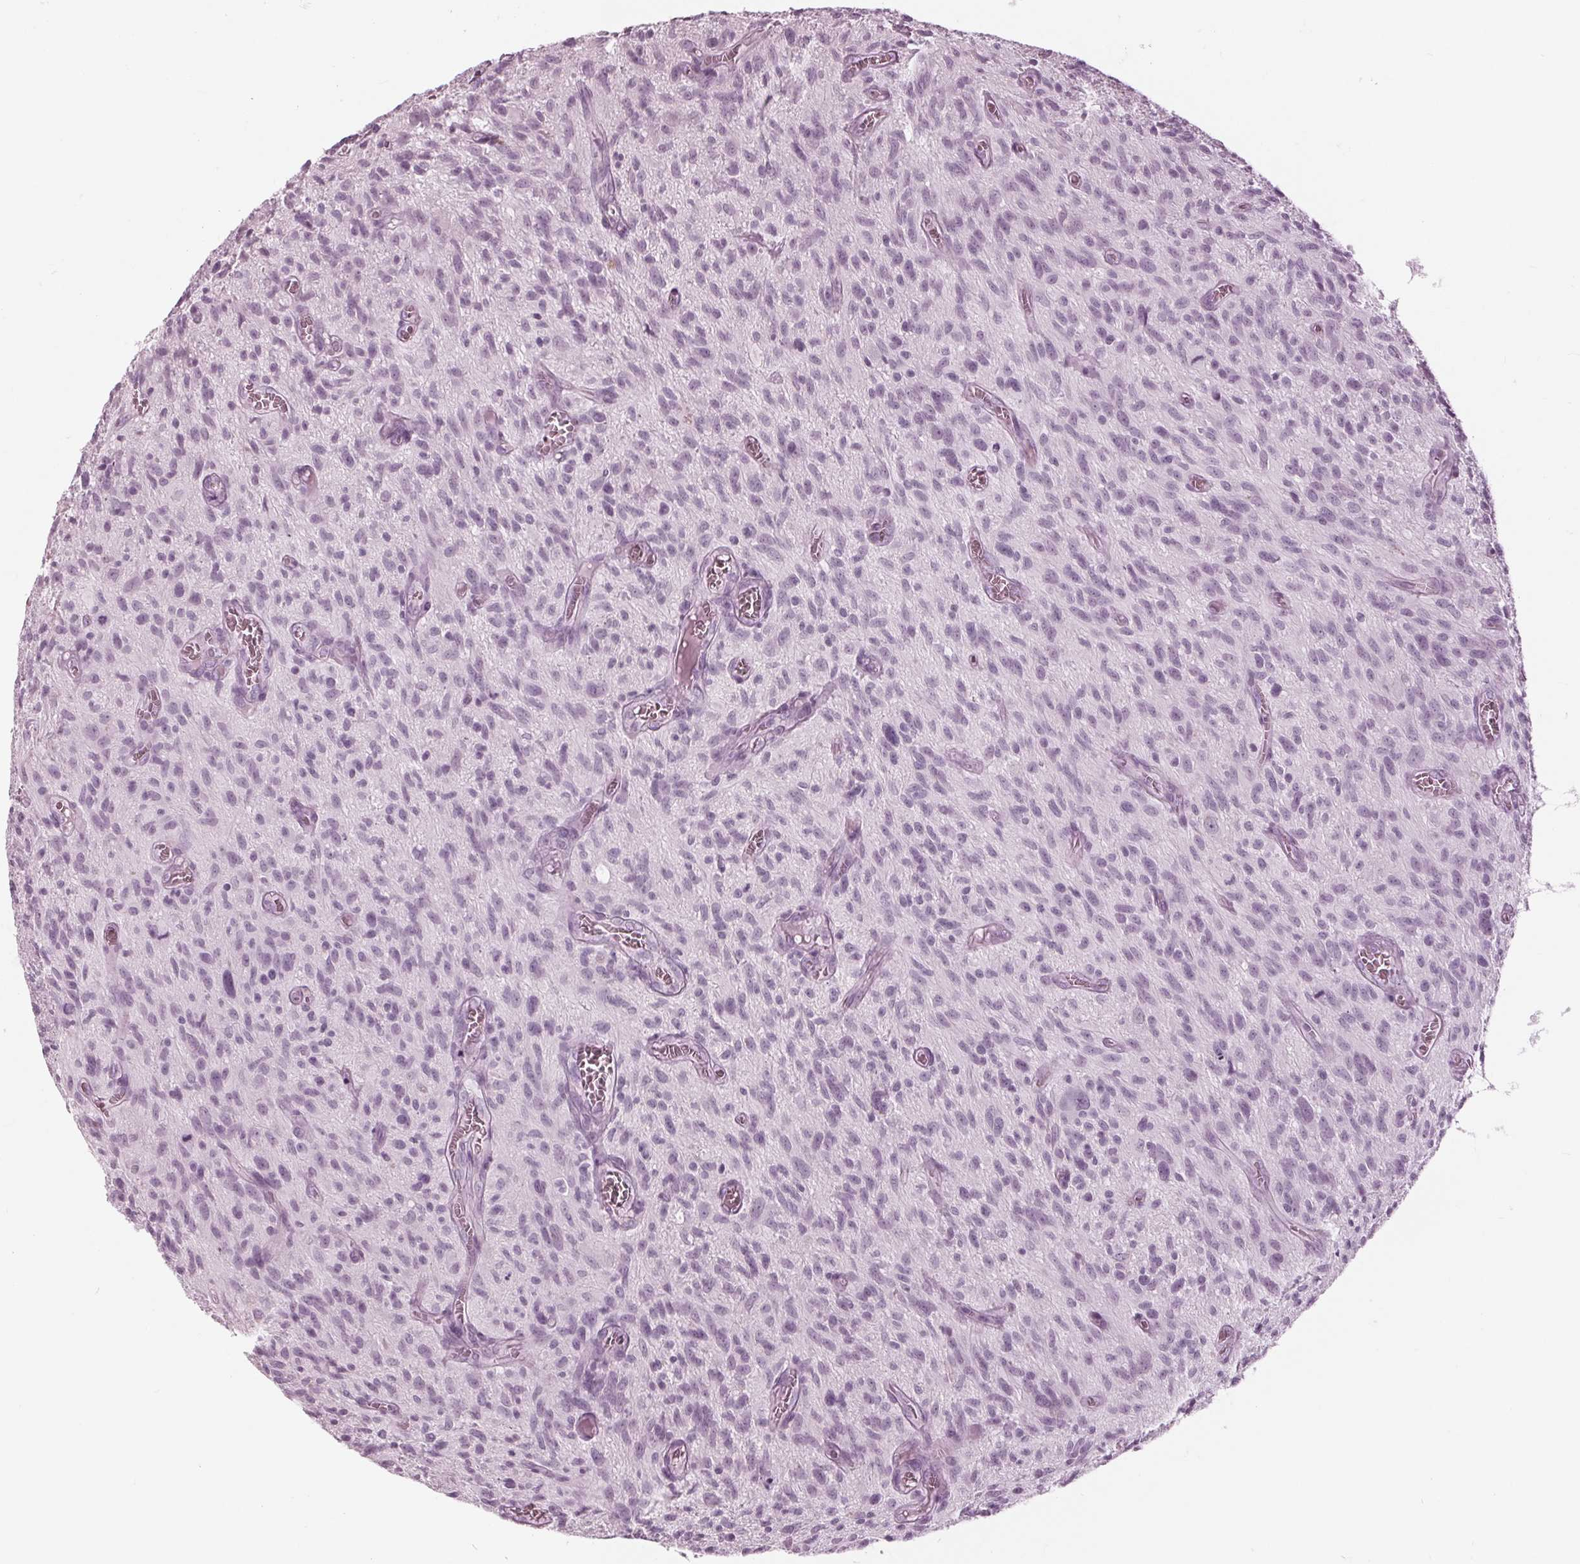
{"staining": {"intensity": "negative", "quantity": "none", "location": "none"}, "tissue": "glioma", "cell_type": "Tumor cells", "image_type": "cancer", "snomed": [{"axis": "morphology", "description": "Glioma, malignant, High grade"}, {"axis": "topography", "description": "Brain"}], "caption": "Immunohistochemistry photomicrograph of malignant glioma (high-grade) stained for a protein (brown), which shows no expression in tumor cells. (Brightfield microscopy of DAB immunohistochemistry at high magnification).", "gene": "KRT28", "patient": {"sex": "male", "age": 75}}